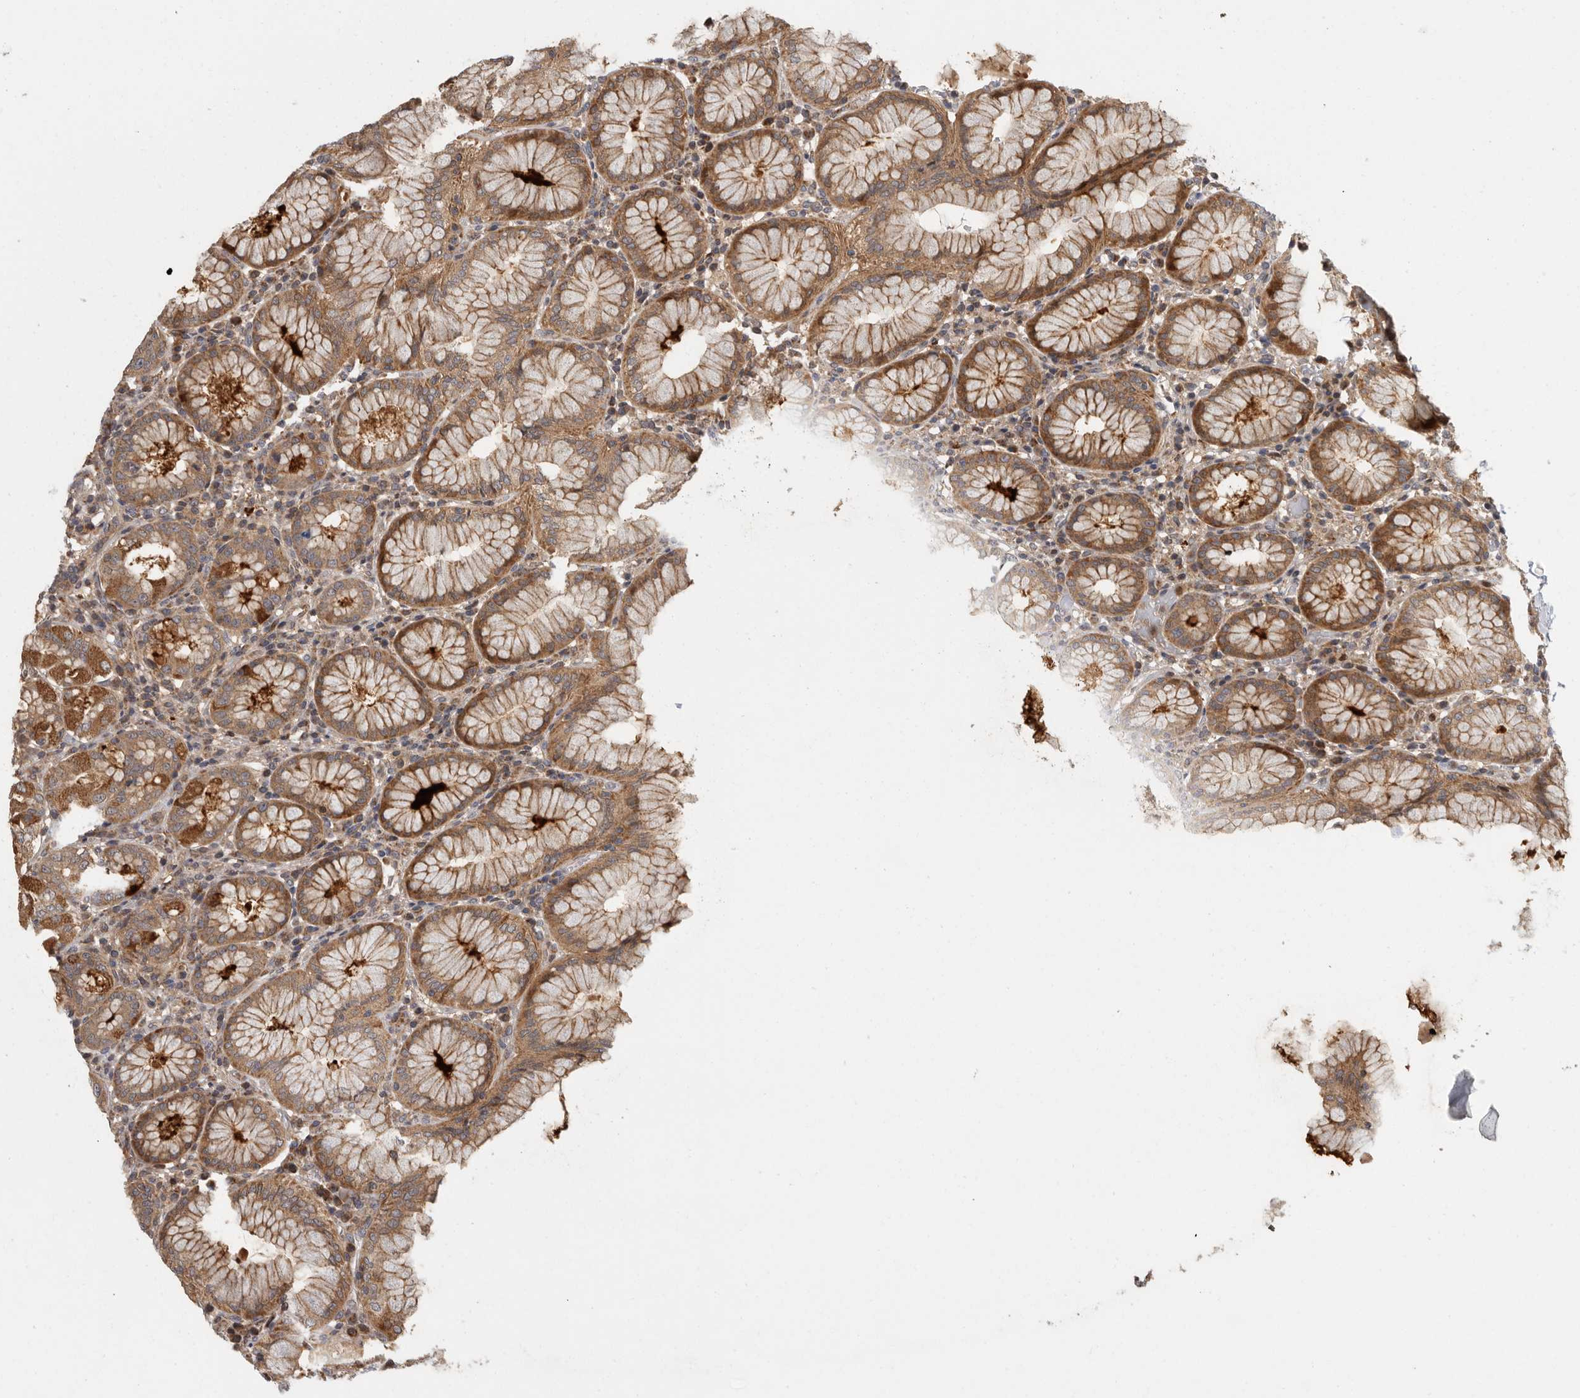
{"staining": {"intensity": "moderate", "quantity": ">75%", "location": "cytoplasmic/membranous"}, "tissue": "stomach", "cell_type": "Glandular cells", "image_type": "normal", "snomed": [{"axis": "morphology", "description": "Normal tissue, NOS"}, {"axis": "topography", "description": "Stomach"}, {"axis": "topography", "description": "Stomach, lower"}], "caption": "The histopathology image shows a brown stain indicating the presence of a protein in the cytoplasmic/membranous of glandular cells in stomach. (brown staining indicates protein expression, while blue staining denotes nuclei).", "gene": "SWT1", "patient": {"sex": "female", "age": 56}}